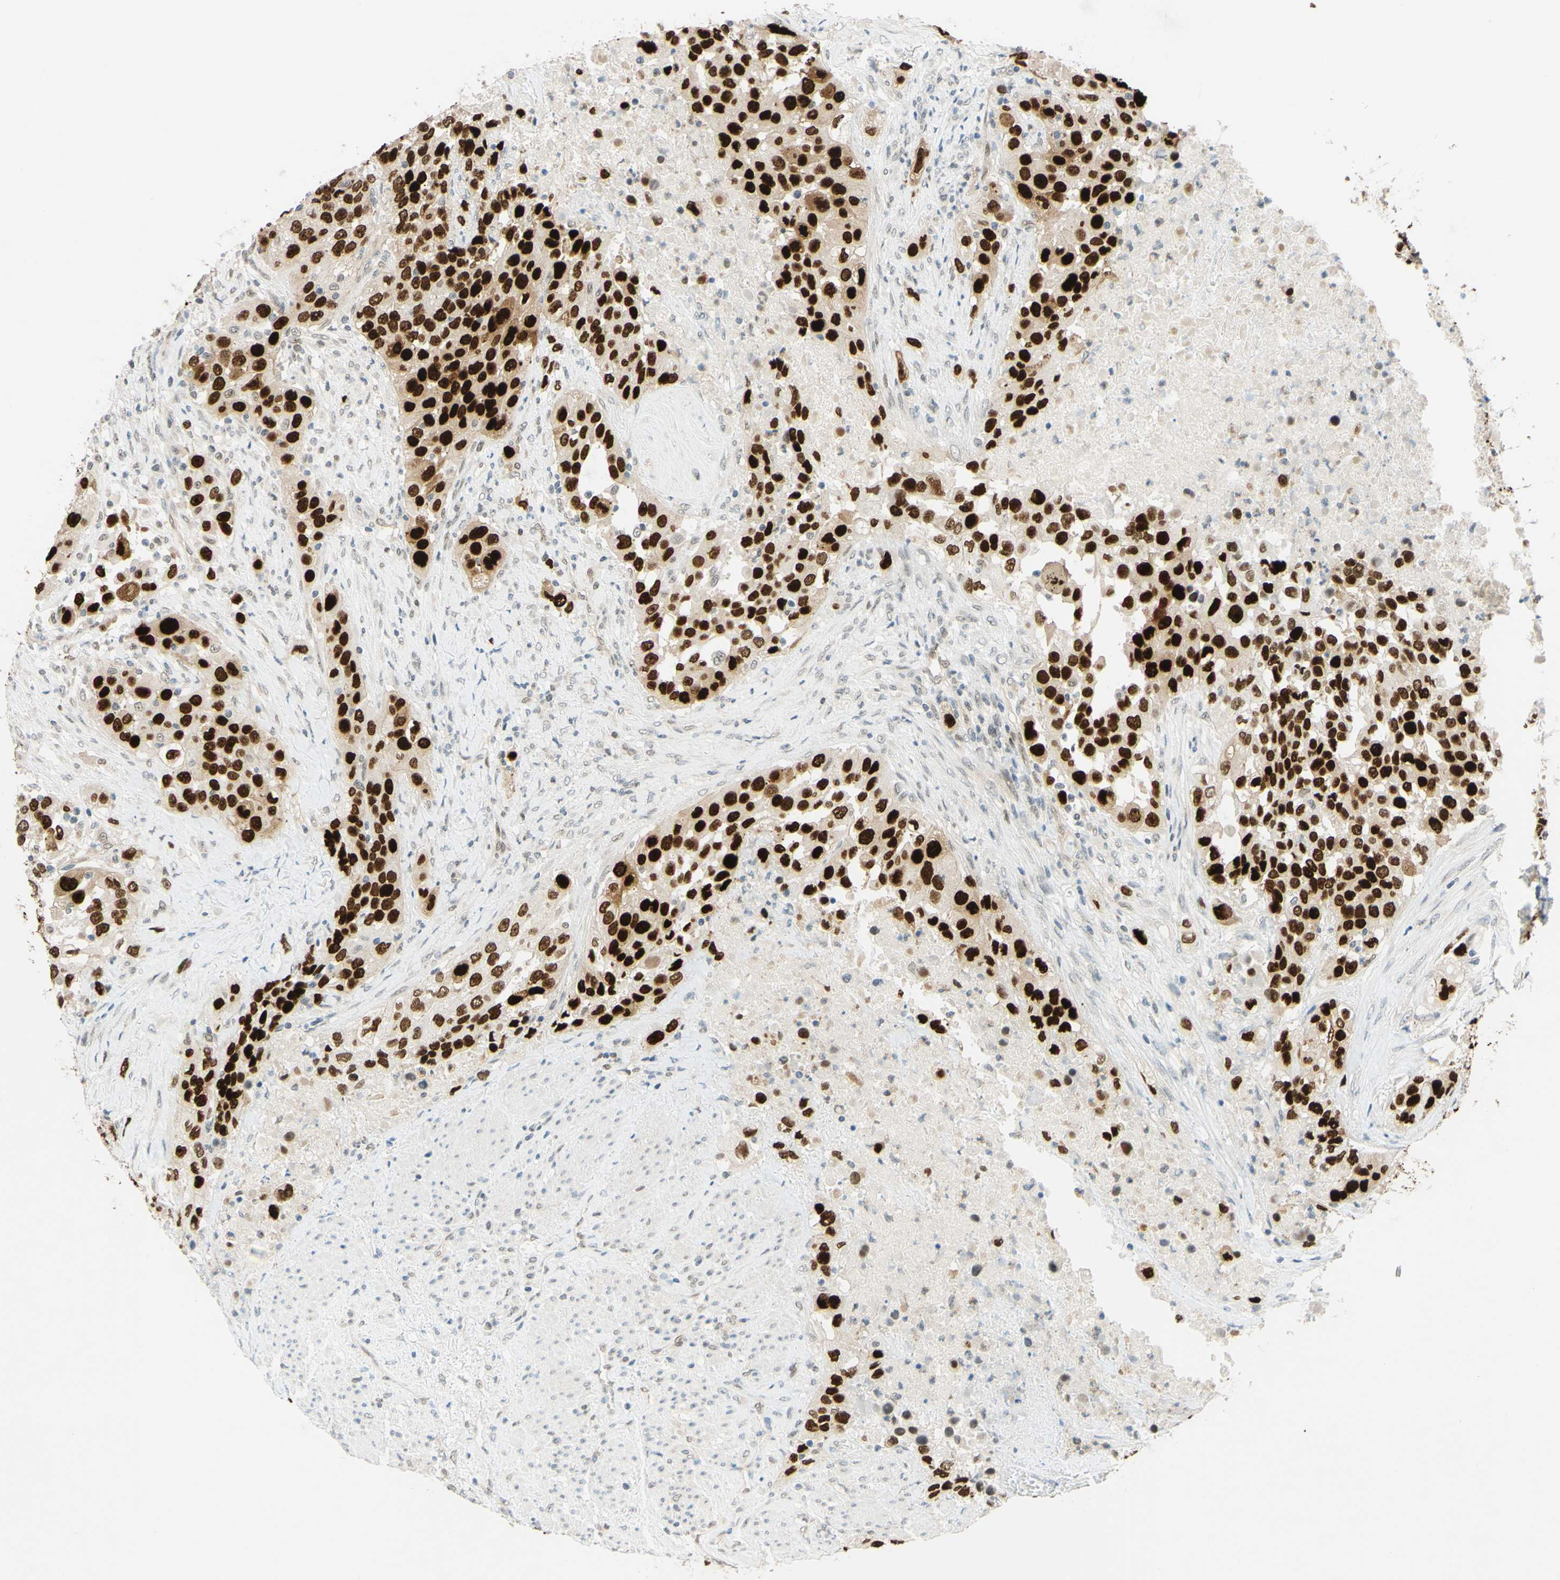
{"staining": {"intensity": "strong", "quantity": "25%-75%", "location": "nuclear"}, "tissue": "urothelial cancer", "cell_type": "Tumor cells", "image_type": "cancer", "snomed": [{"axis": "morphology", "description": "Urothelial carcinoma, High grade"}, {"axis": "topography", "description": "Urinary bladder"}], "caption": "Approximately 25%-75% of tumor cells in urothelial cancer display strong nuclear protein positivity as visualized by brown immunohistochemical staining.", "gene": "POLB", "patient": {"sex": "female", "age": 80}}